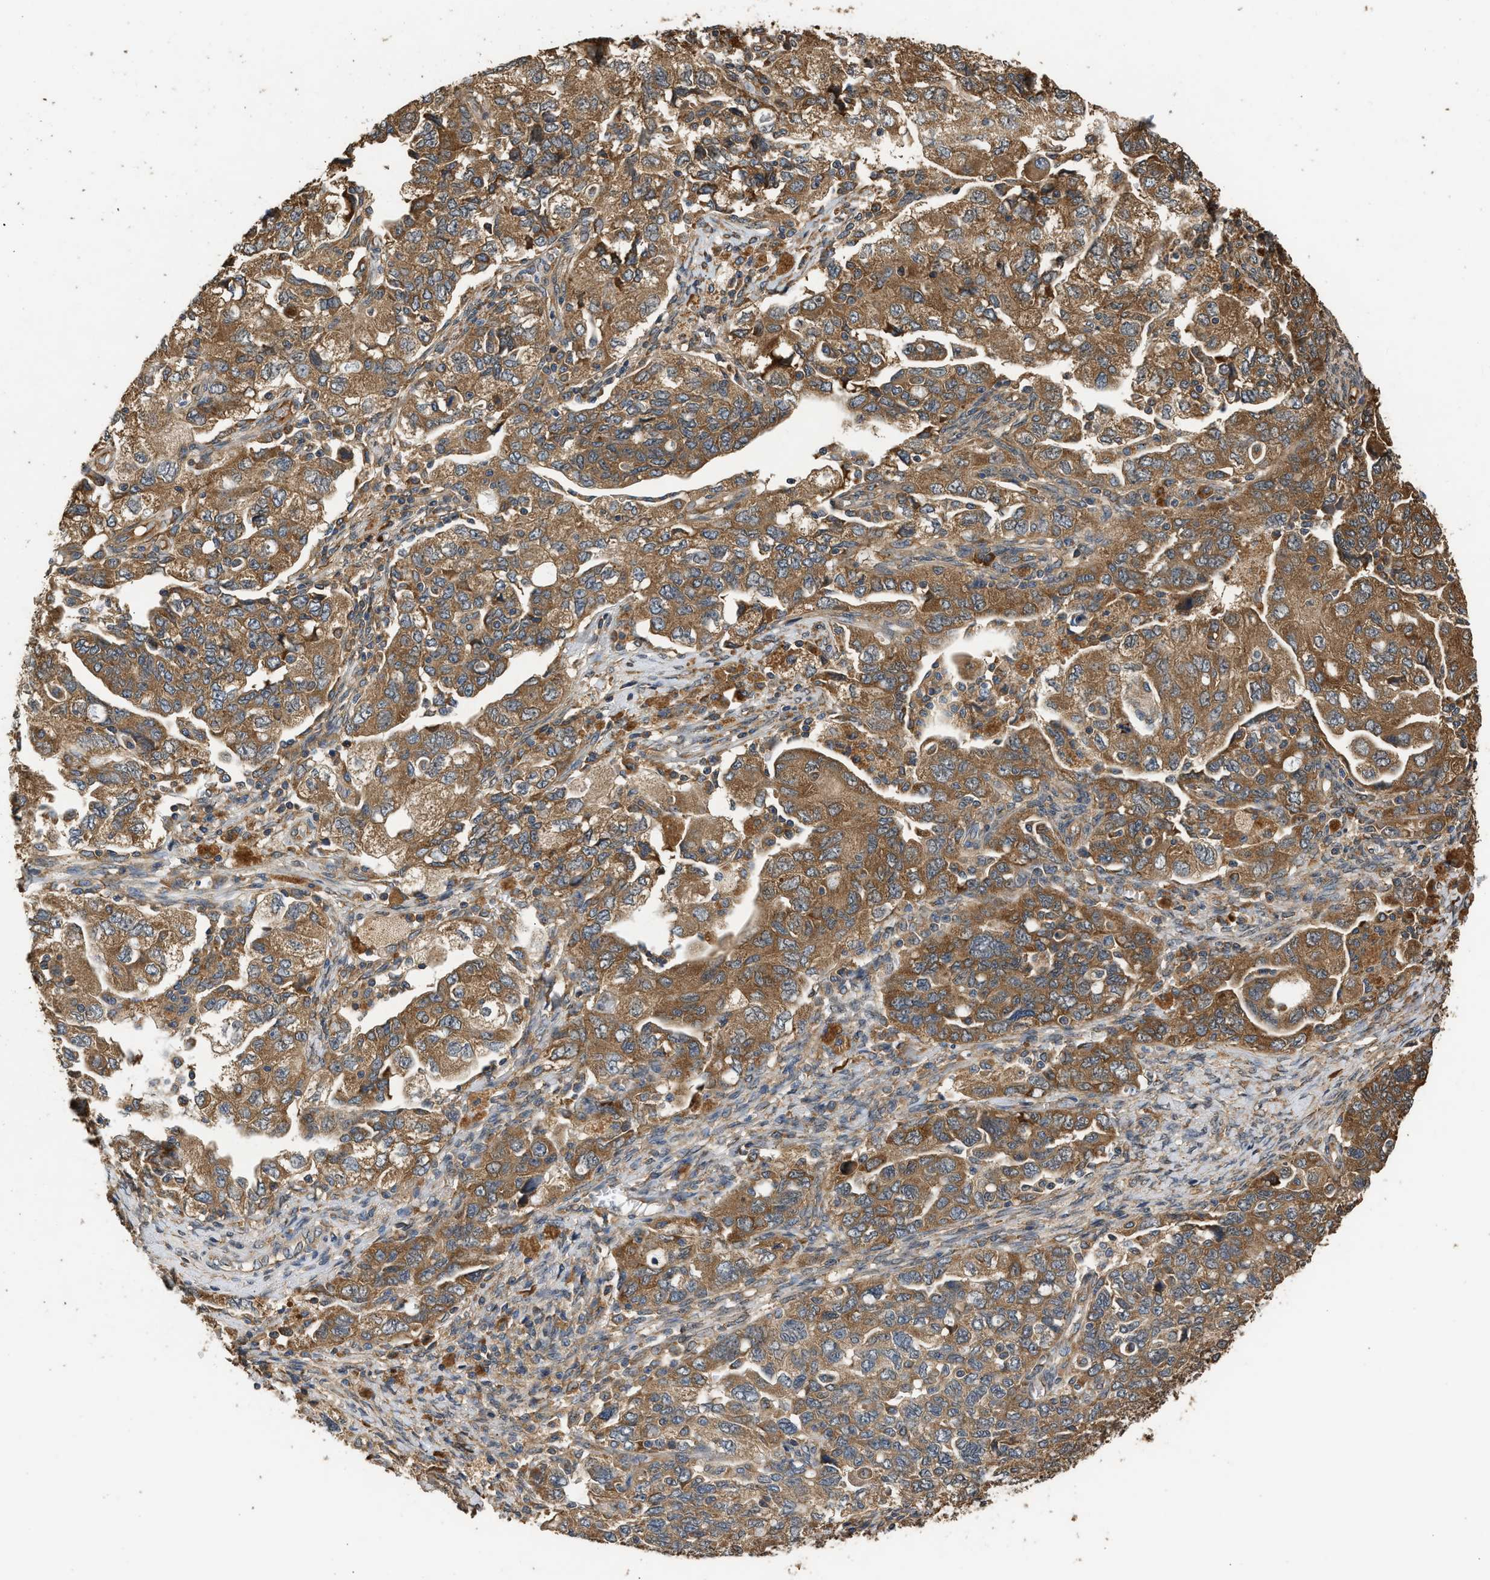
{"staining": {"intensity": "moderate", "quantity": ">75%", "location": "cytoplasmic/membranous"}, "tissue": "ovarian cancer", "cell_type": "Tumor cells", "image_type": "cancer", "snomed": [{"axis": "morphology", "description": "Carcinoma, NOS"}, {"axis": "morphology", "description": "Cystadenocarcinoma, serous, NOS"}, {"axis": "topography", "description": "Ovary"}], "caption": "Carcinoma (ovarian) stained with a brown dye displays moderate cytoplasmic/membranous positive staining in approximately >75% of tumor cells.", "gene": "SLC36A4", "patient": {"sex": "female", "age": 69}}